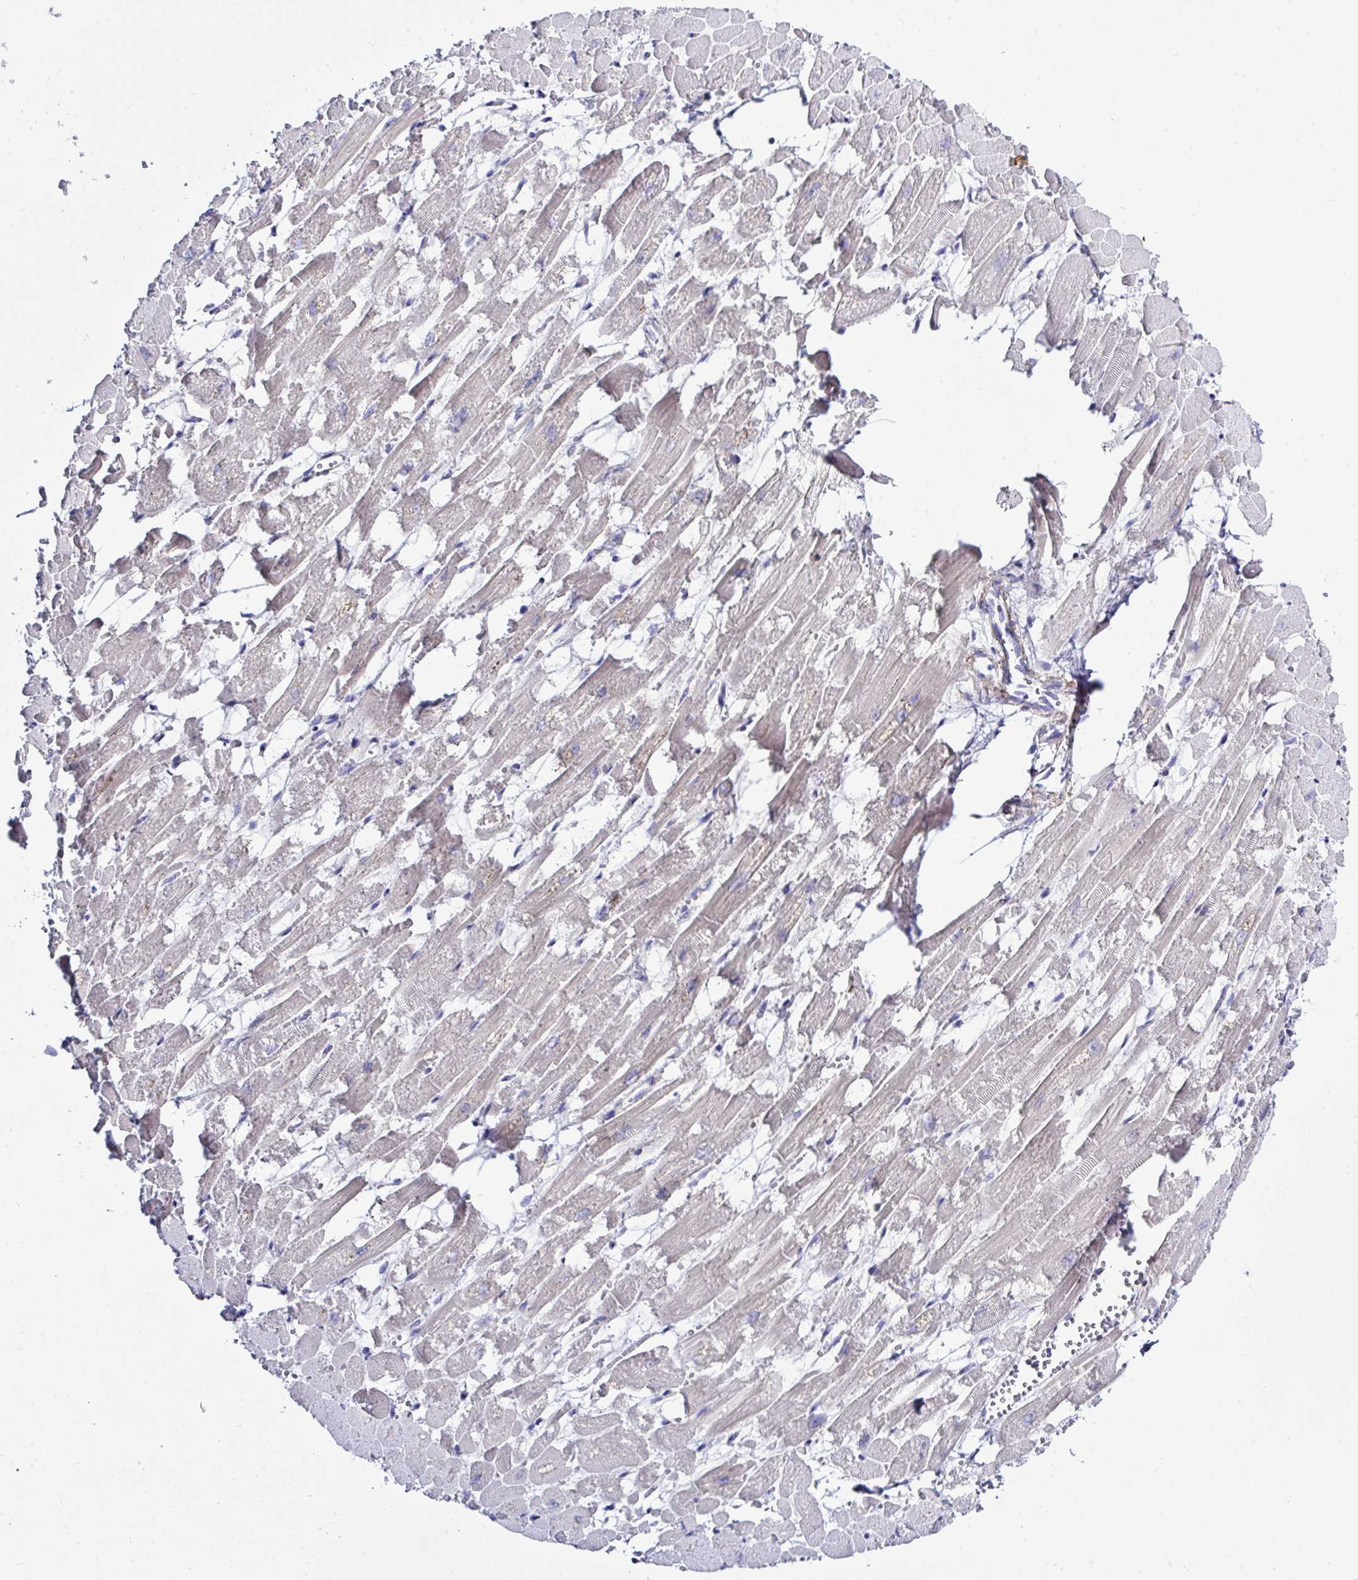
{"staining": {"intensity": "weak", "quantity": "25%-75%", "location": "cytoplasmic/membranous"}, "tissue": "heart muscle", "cell_type": "Cardiomyocytes", "image_type": "normal", "snomed": [{"axis": "morphology", "description": "Normal tissue, NOS"}, {"axis": "topography", "description": "Heart"}], "caption": "Human heart muscle stained with a brown dye exhibits weak cytoplasmic/membranous positive positivity in about 25%-75% of cardiomyocytes.", "gene": "MED11", "patient": {"sex": "female", "age": 52}}